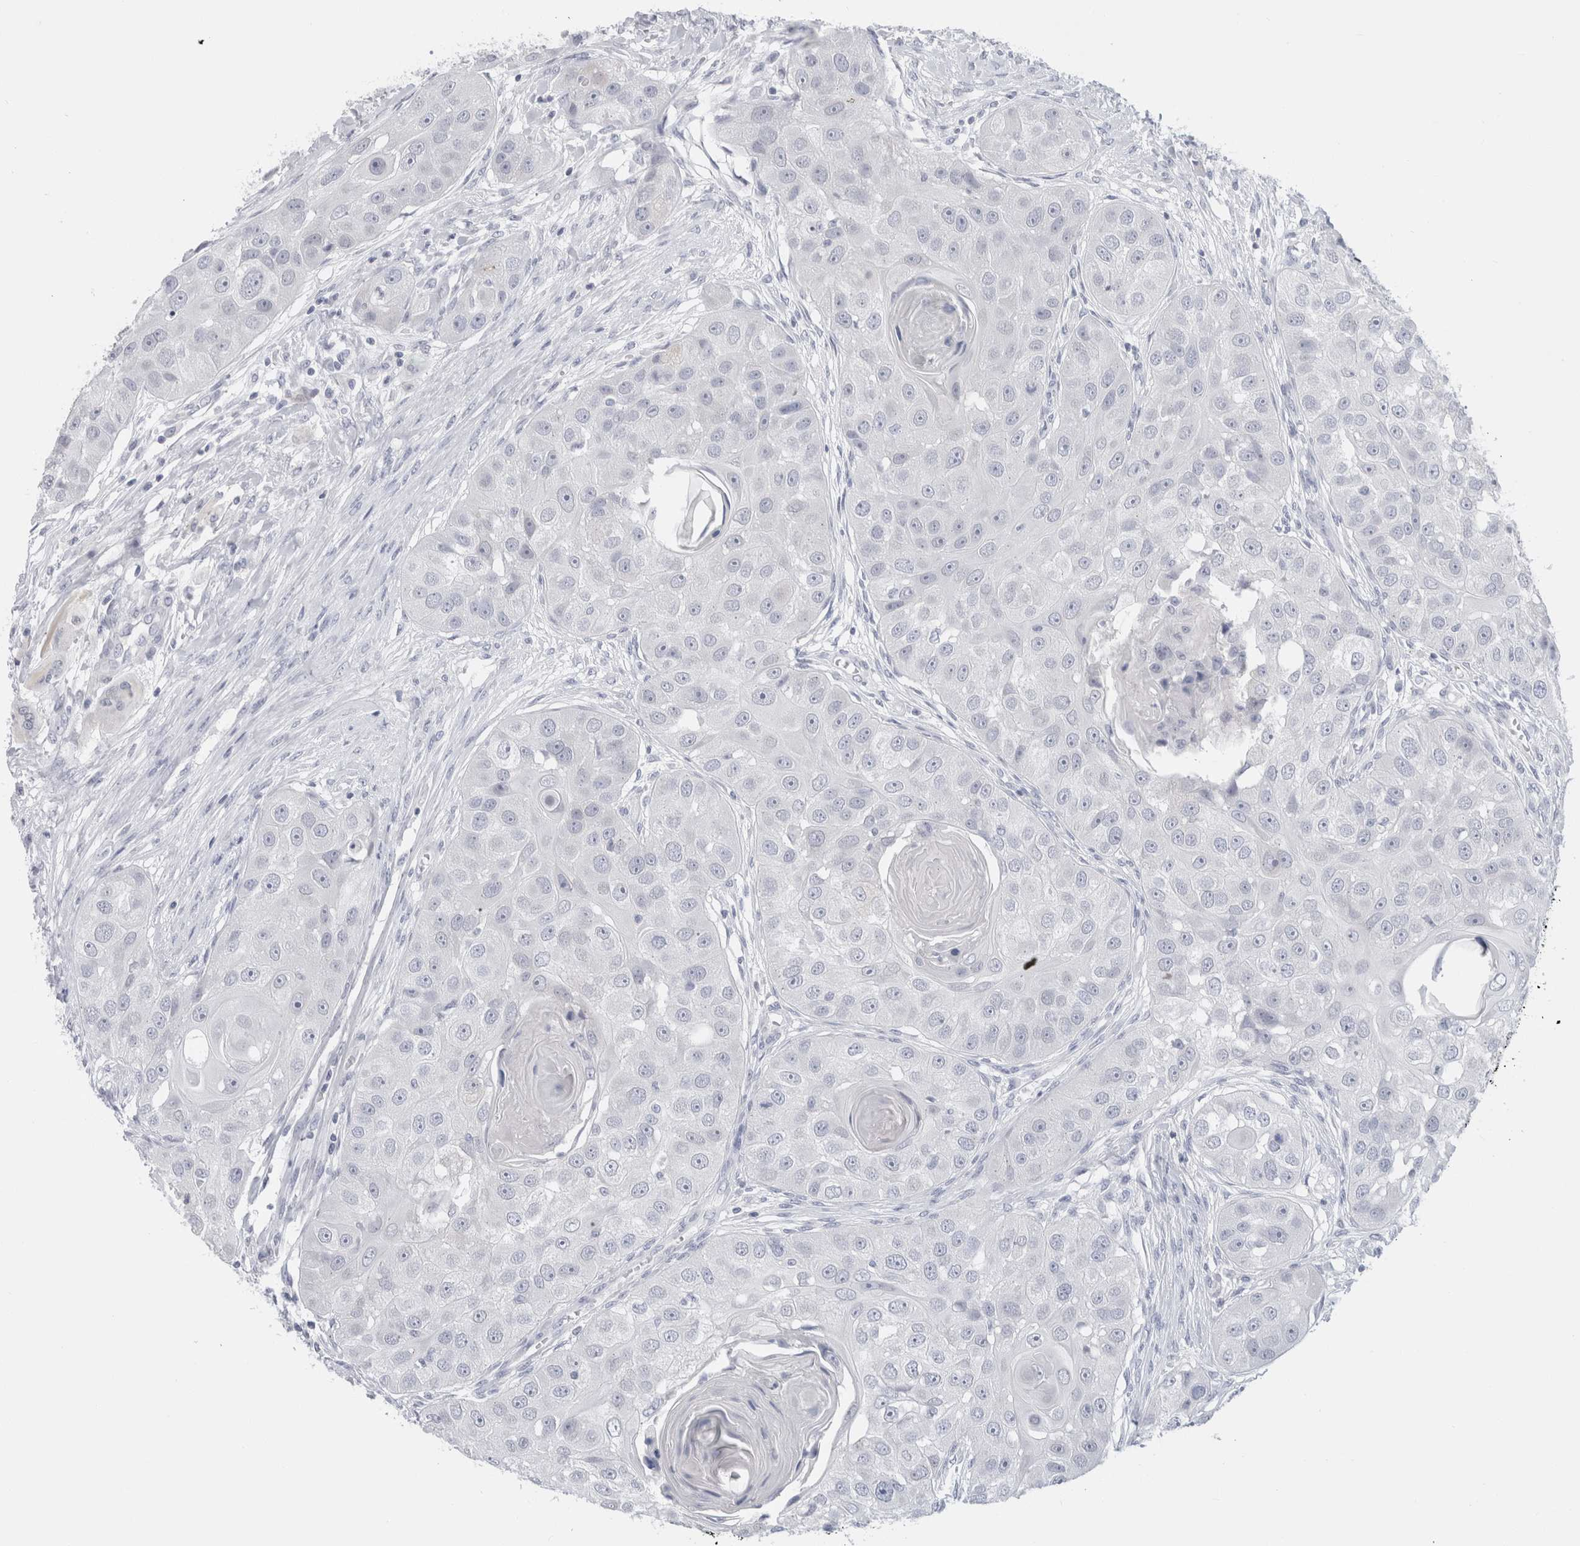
{"staining": {"intensity": "negative", "quantity": "none", "location": "none"}, "tissue": "head and neck cancer", "cell_type": "Tumor cells", "image_type": "cancer", "snomed": [{"axis": "morphology", "description": "Normal tissue, NOS"}, {"axis": "morphology", "description": "Squamous cell carcinoma, NOS"}, {"axis": "topography", "description": "Skeletal muscle"}, {"axis": "topography", "description": "Head-Neck"}], "caption": "Image shows no significant protein expression in tumor cells of head and neck squamous cell carcinoma. (DAB (3,3'-diaminobenzidine) IHC, high magnification).", "gene": "C9orf50", "patient": {"sex": "male", "age": 51}}